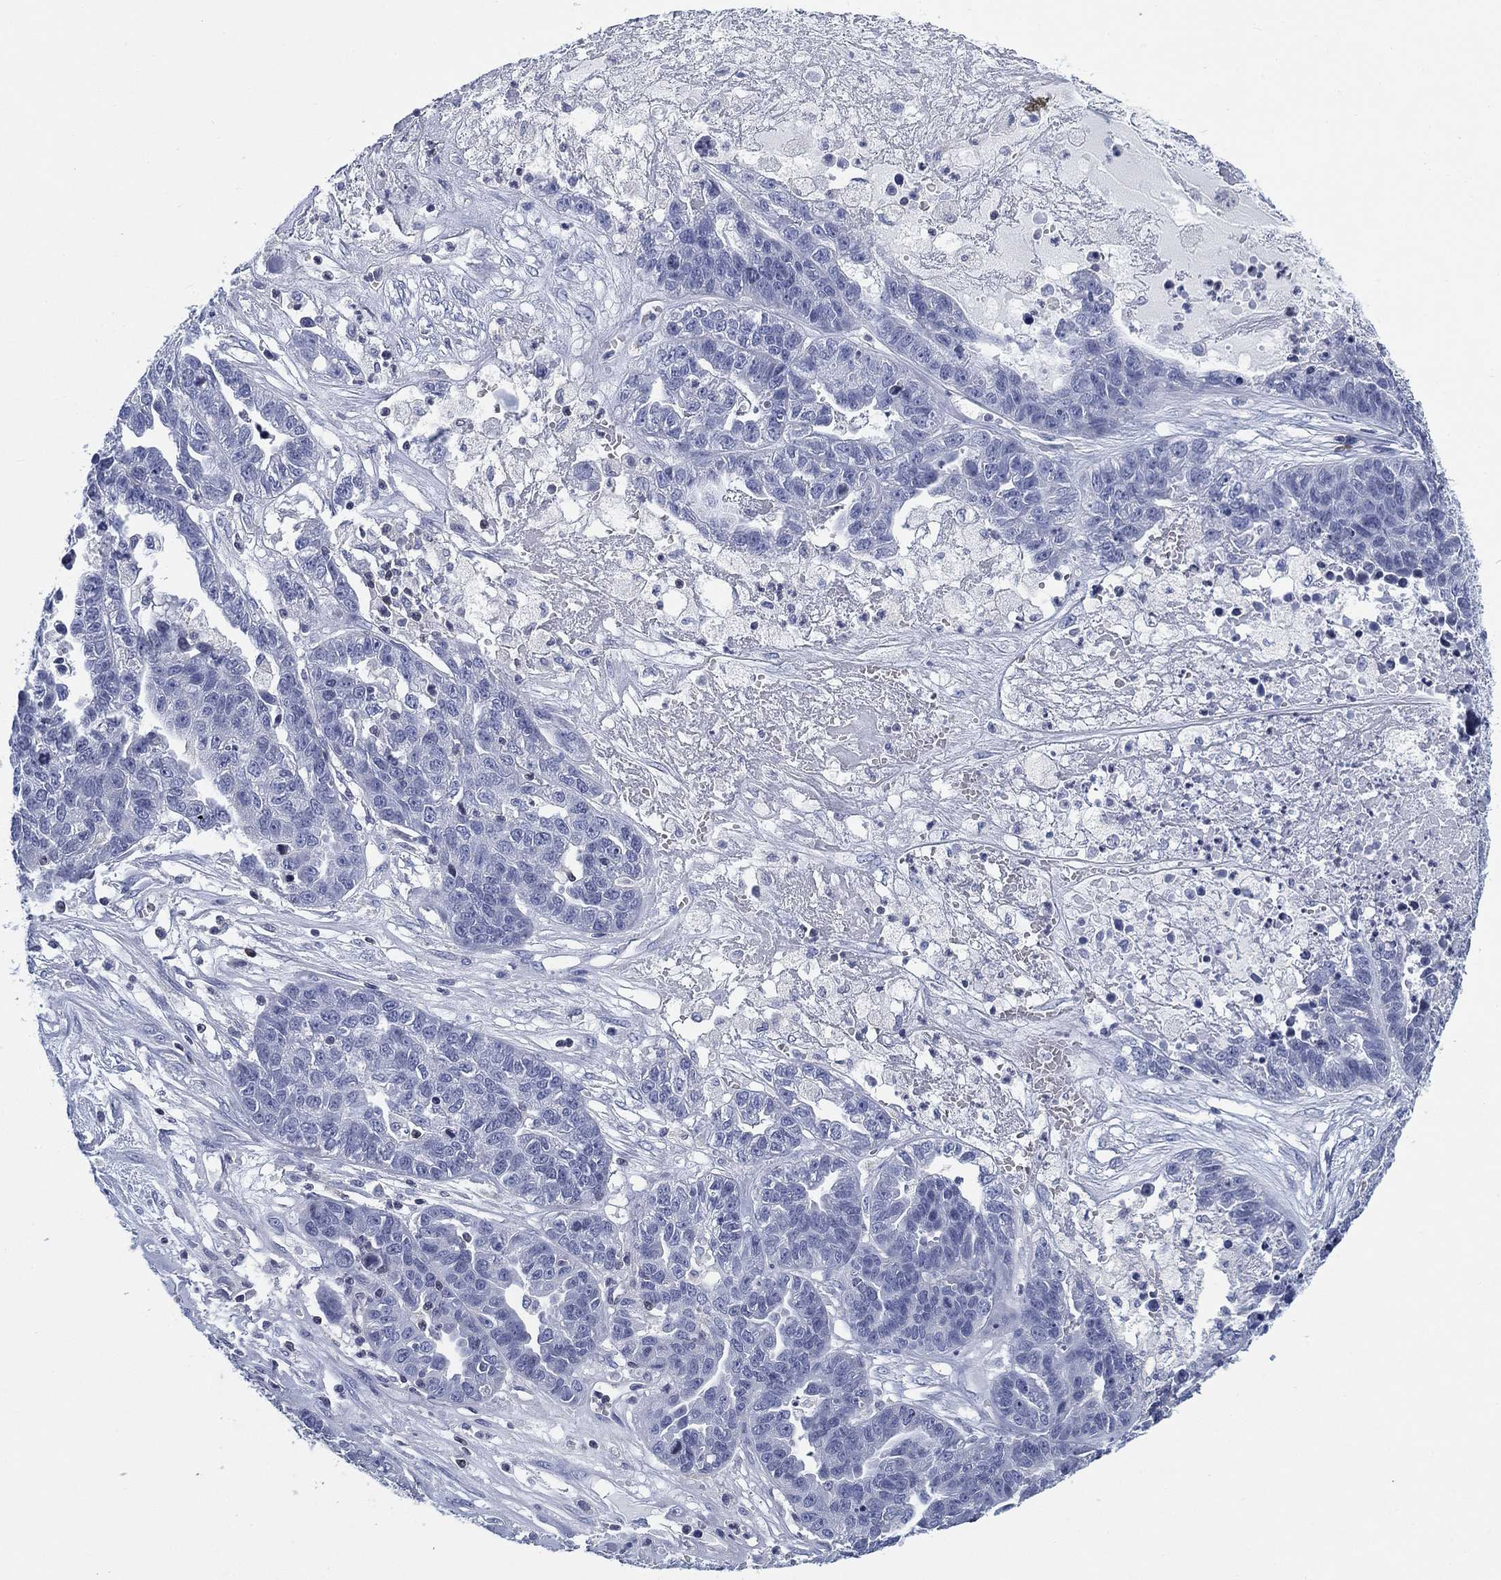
{"staining": {"intensity": "negative", "quantity": "none", "location": "none"}, "tissue": "ovarian cancer", "cell_type": "Tumor cells", "image_type": "cancer", "snomed": [{"axis": "morphology", "description": "Cystadenocarcinoma, serous, NOS"}, {"axis": "topography", "description": "Ovary"}], "caption": "DAB (3,3'-diaminobenzidine) immunohistochemical staining of ovarian serous cystadenocarcinoma exhibits no significant expression in tumor cells.", "gene": "FYB1", "patient": {"sex": "female", "age": 87}}